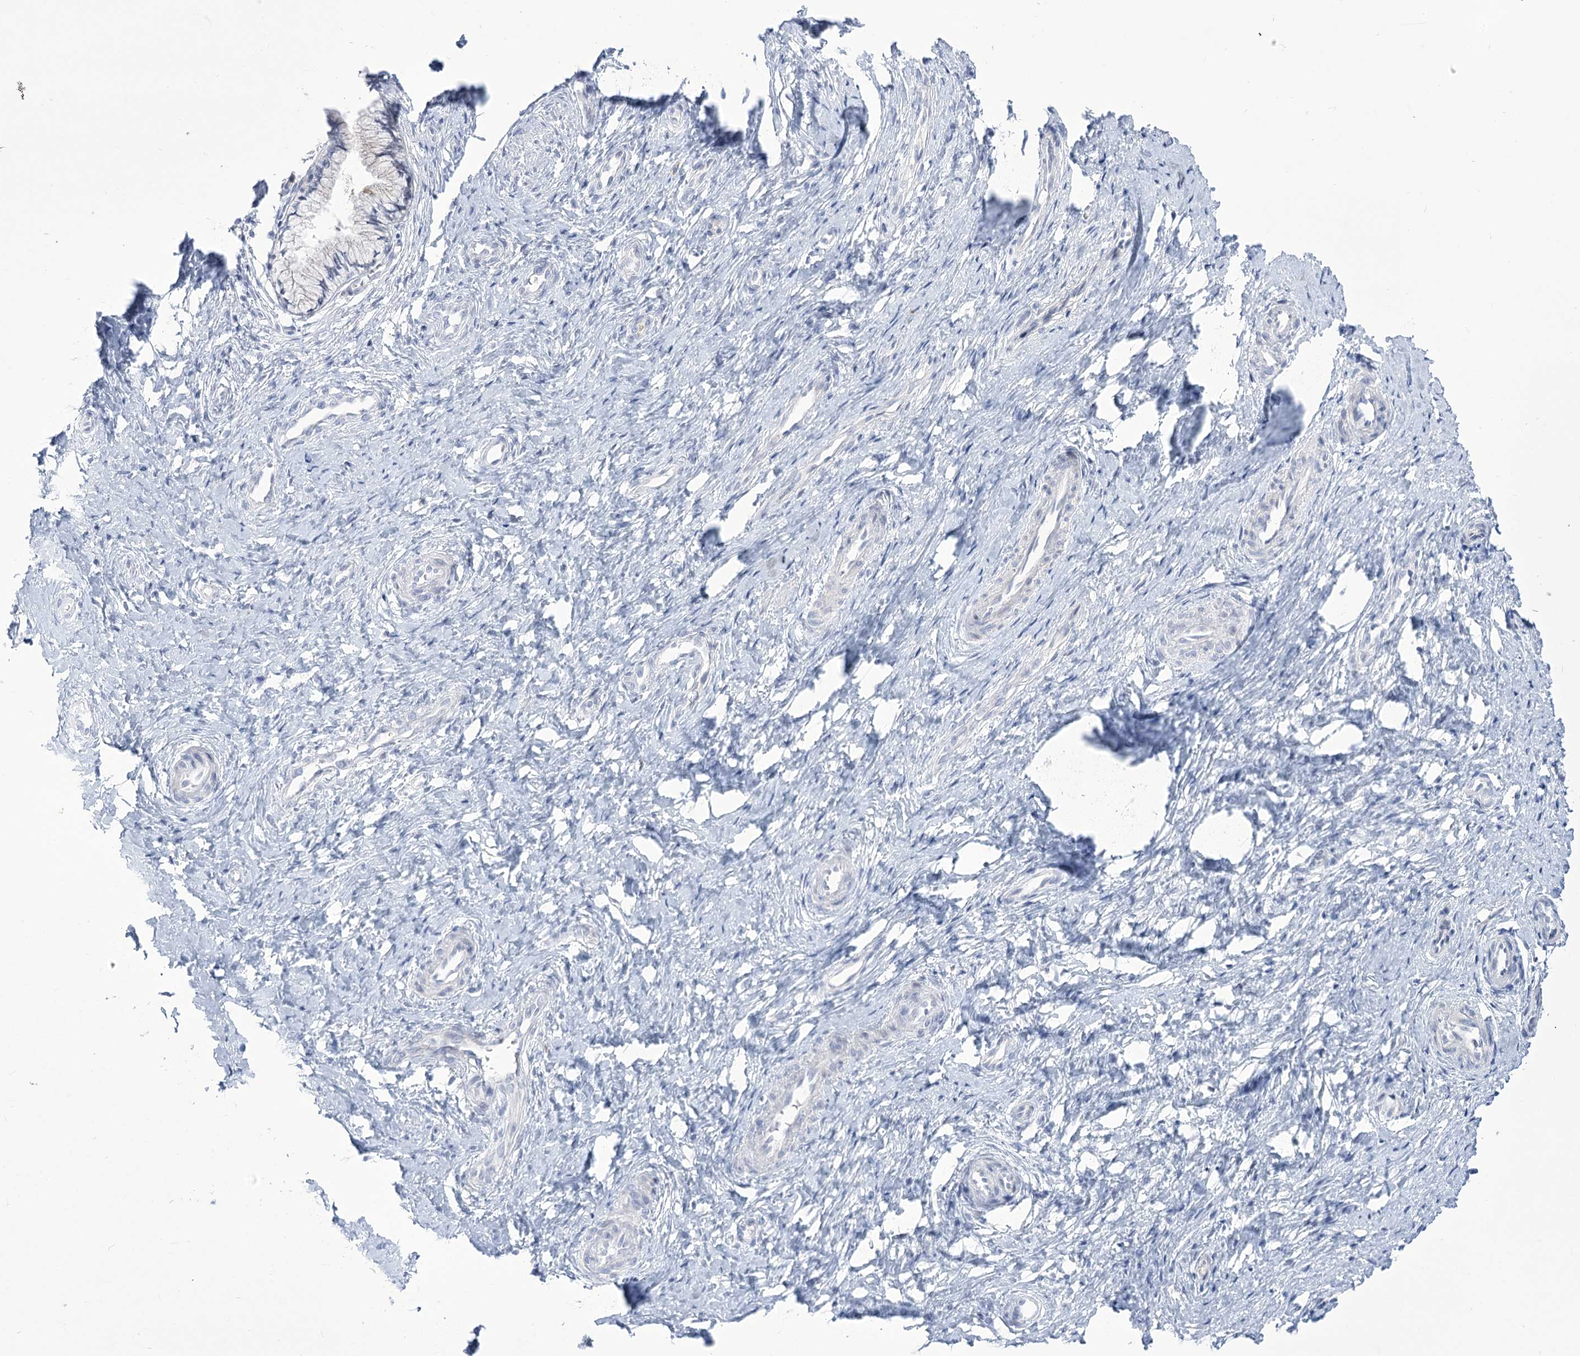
{"staining": {"intensity": "negative", "quantity": "none", "location": "none"}, "tissue": "cervix", "cell_type": "Glandular cells", "image_type": "normal", "snomed": [{"axis": "morphology", "description": "Normal tissue, NOS"}, {"axis": "topography", "description": "Cervix"}], "caption": "This is an IHC image of unremarkable human cervix. There is no staining in glandular cells.", "gene": "BEND7", "patient": {"sex": "female", "age": 36}}